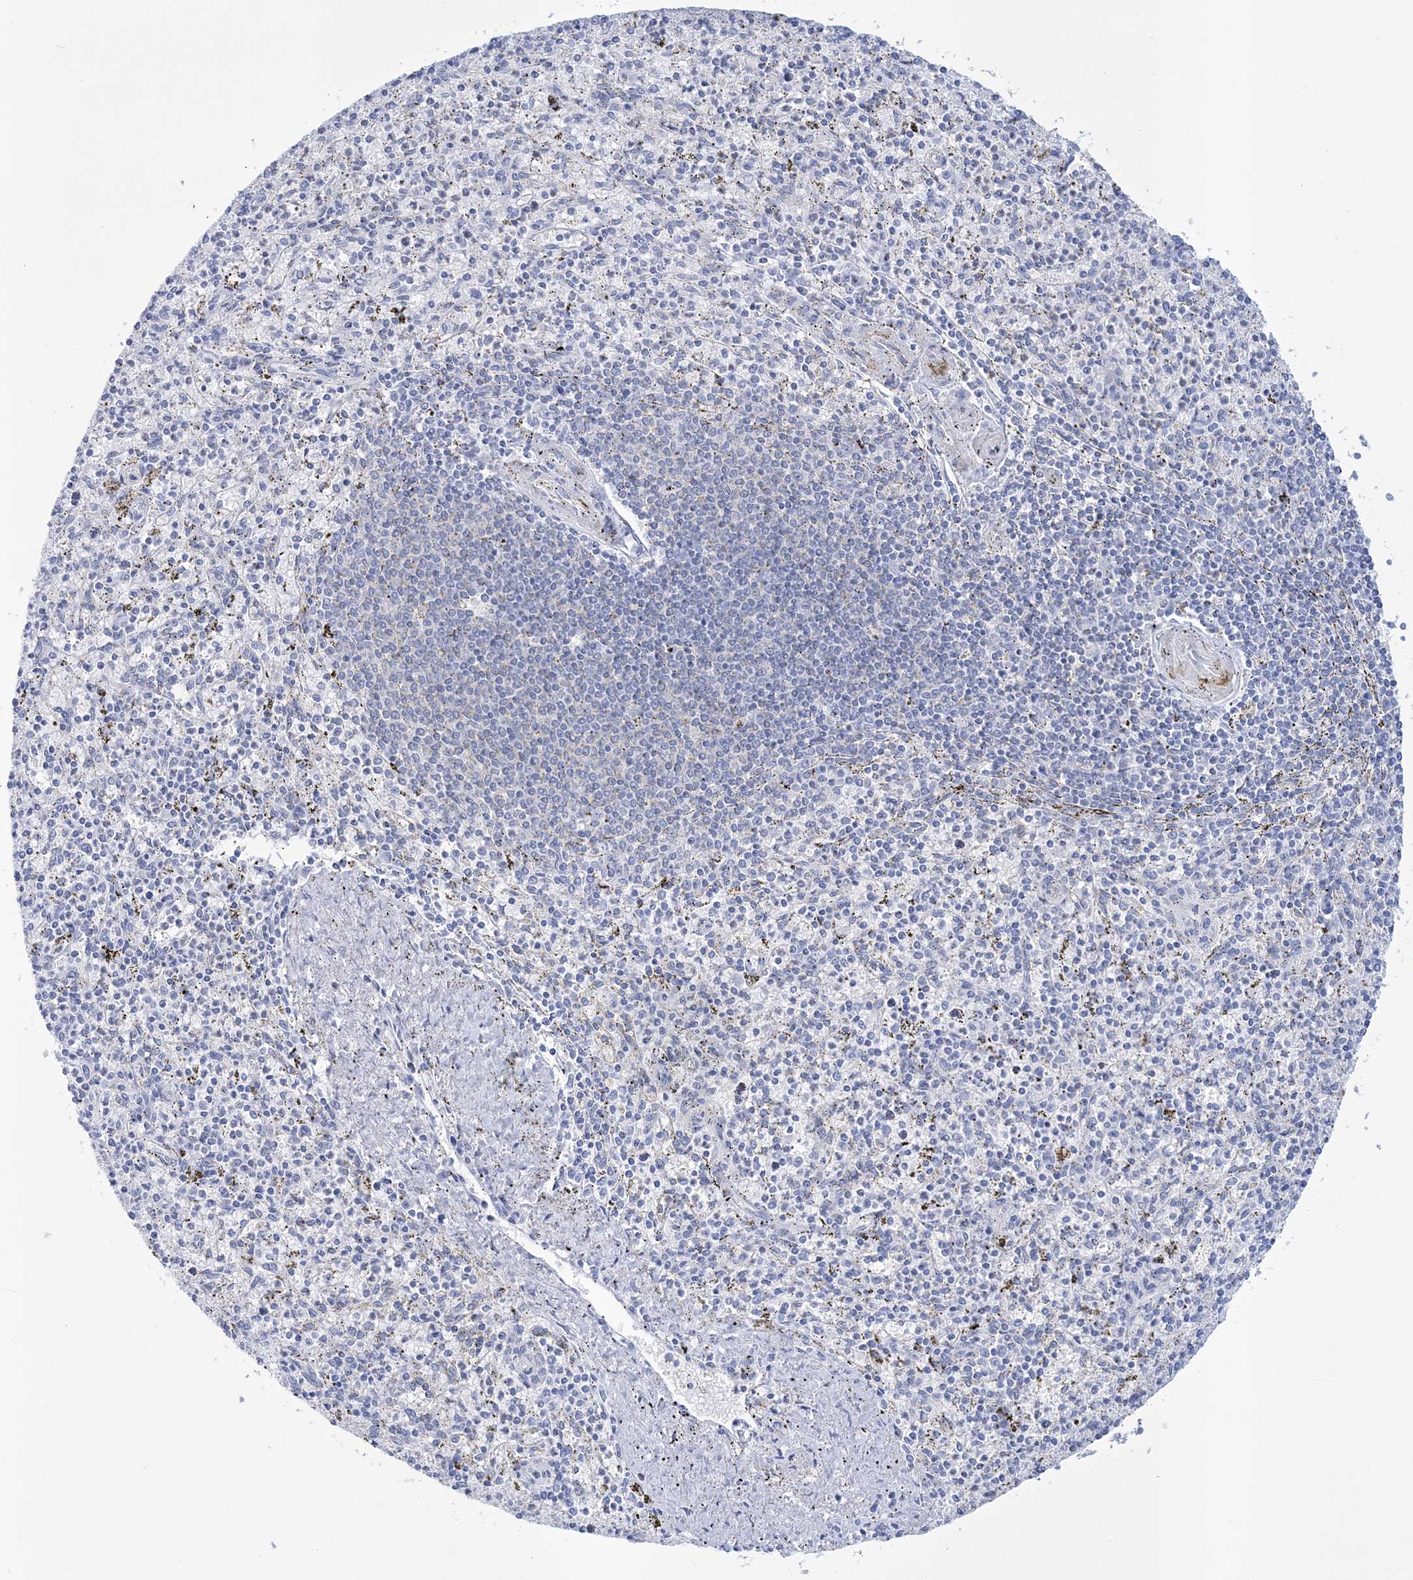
{"staining": {"intensity": "negative", "quantity": "none", "location": "none"}, "tissue": "spleen", "cell_type": "Cells in red pulp", "image_type": "normal", "snomed": [{"axis": "morphology", "description": "Normal tissue, NOS"}, {"axis": "topography", "description": "Spleen"}], "caption": "This image is of unremarkable spleen stained with IHC to label a protein in brown with the nuclei are counter-stained blue. There is no positivity in cells in red pulp.", "gene": "RBP2", "patient": {"sex": "male", "age": 72}}